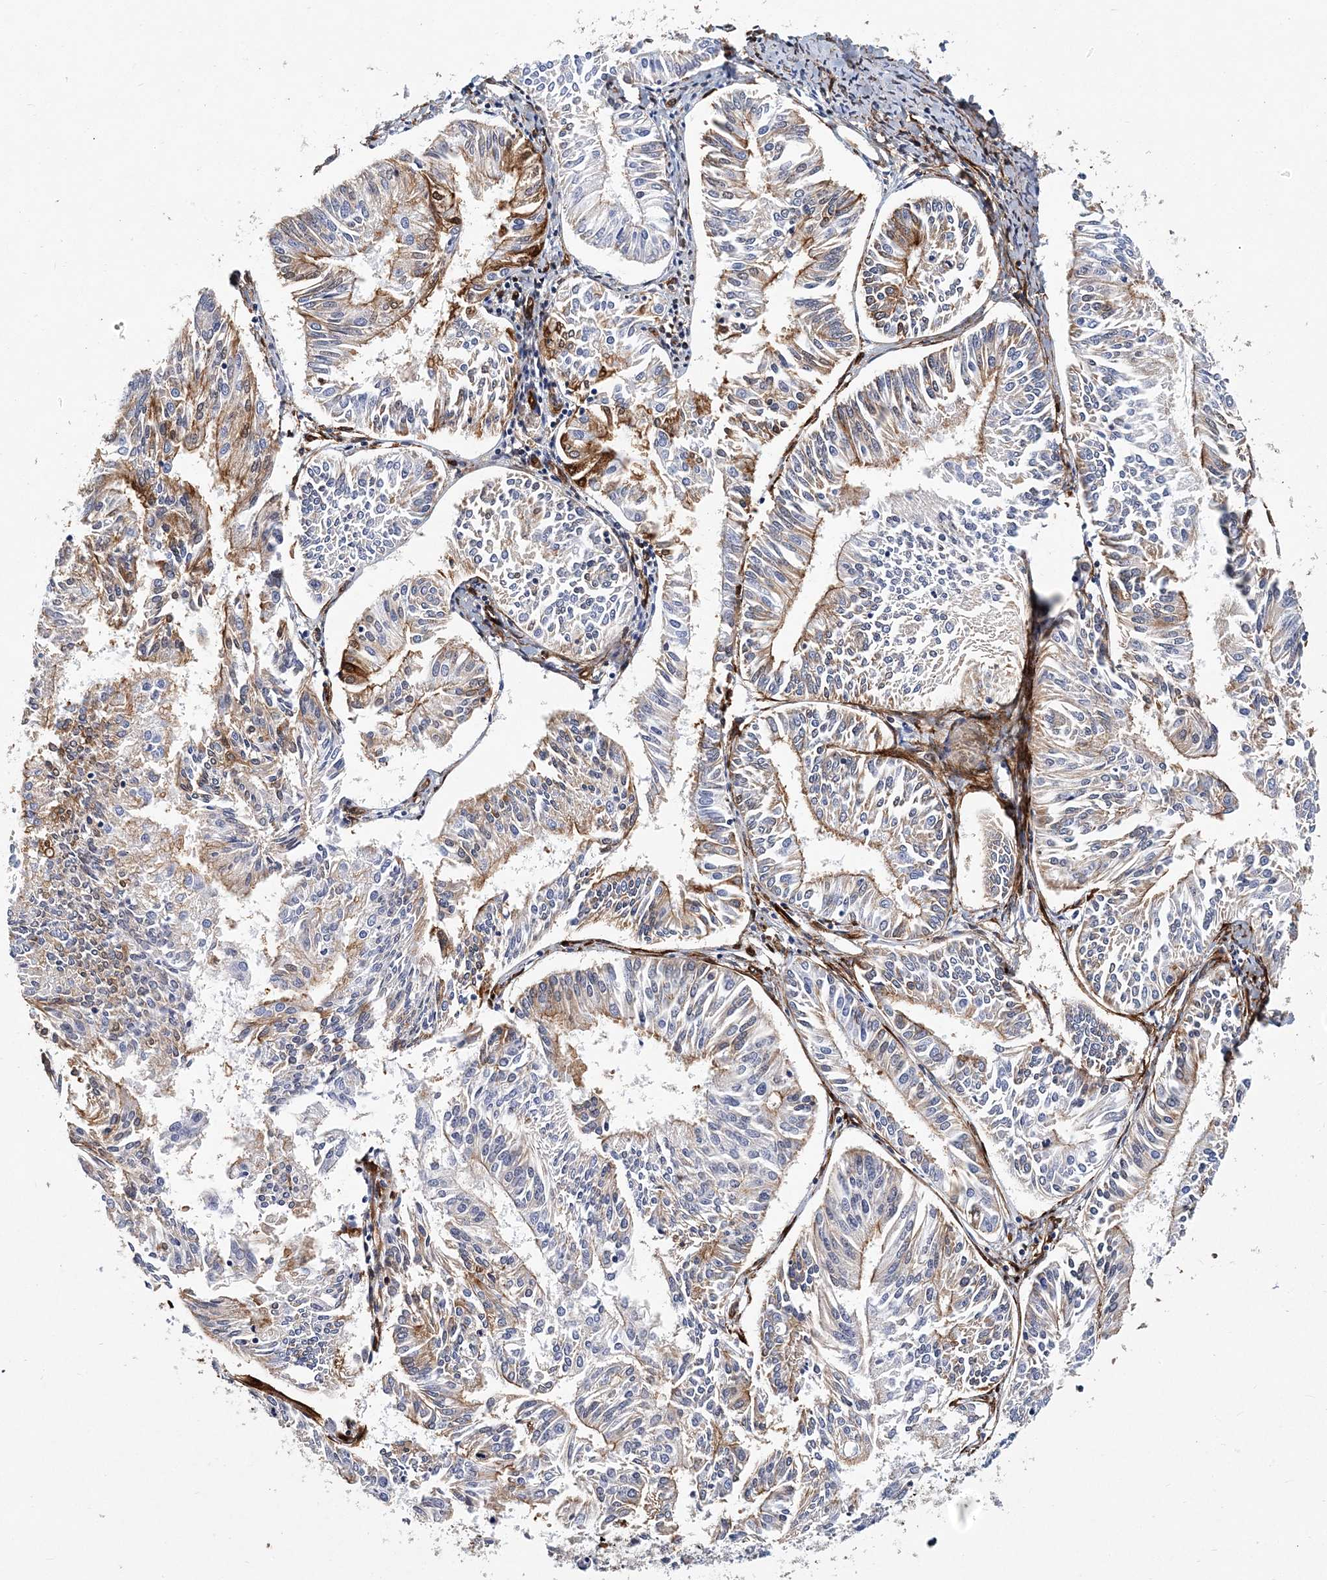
{"staining": {"intensity": "moderate", "quantity": "<25%", "location": "cytoplasmic/membranous"}, "tissue": "endometrial cancer", "cell_type": "Tumor cells", "image_type": "cancer", "snomed": [{"axis": "morphology", "description": "Adenocarcinoma, NOS"}, {"axis": "topography", "description": "Endometrium"}], "caption": "DAB (3,3'-diaminobenzidine) immunohistochemical staining of human endometrial cancer (adenocarcinoma) demonstrates moderate cytoplasmic/membranous protein positivity in approximately <25% of tumor cells.", "gene": "ITGA2B", "patient": {"sex": "female", "age": 58}}